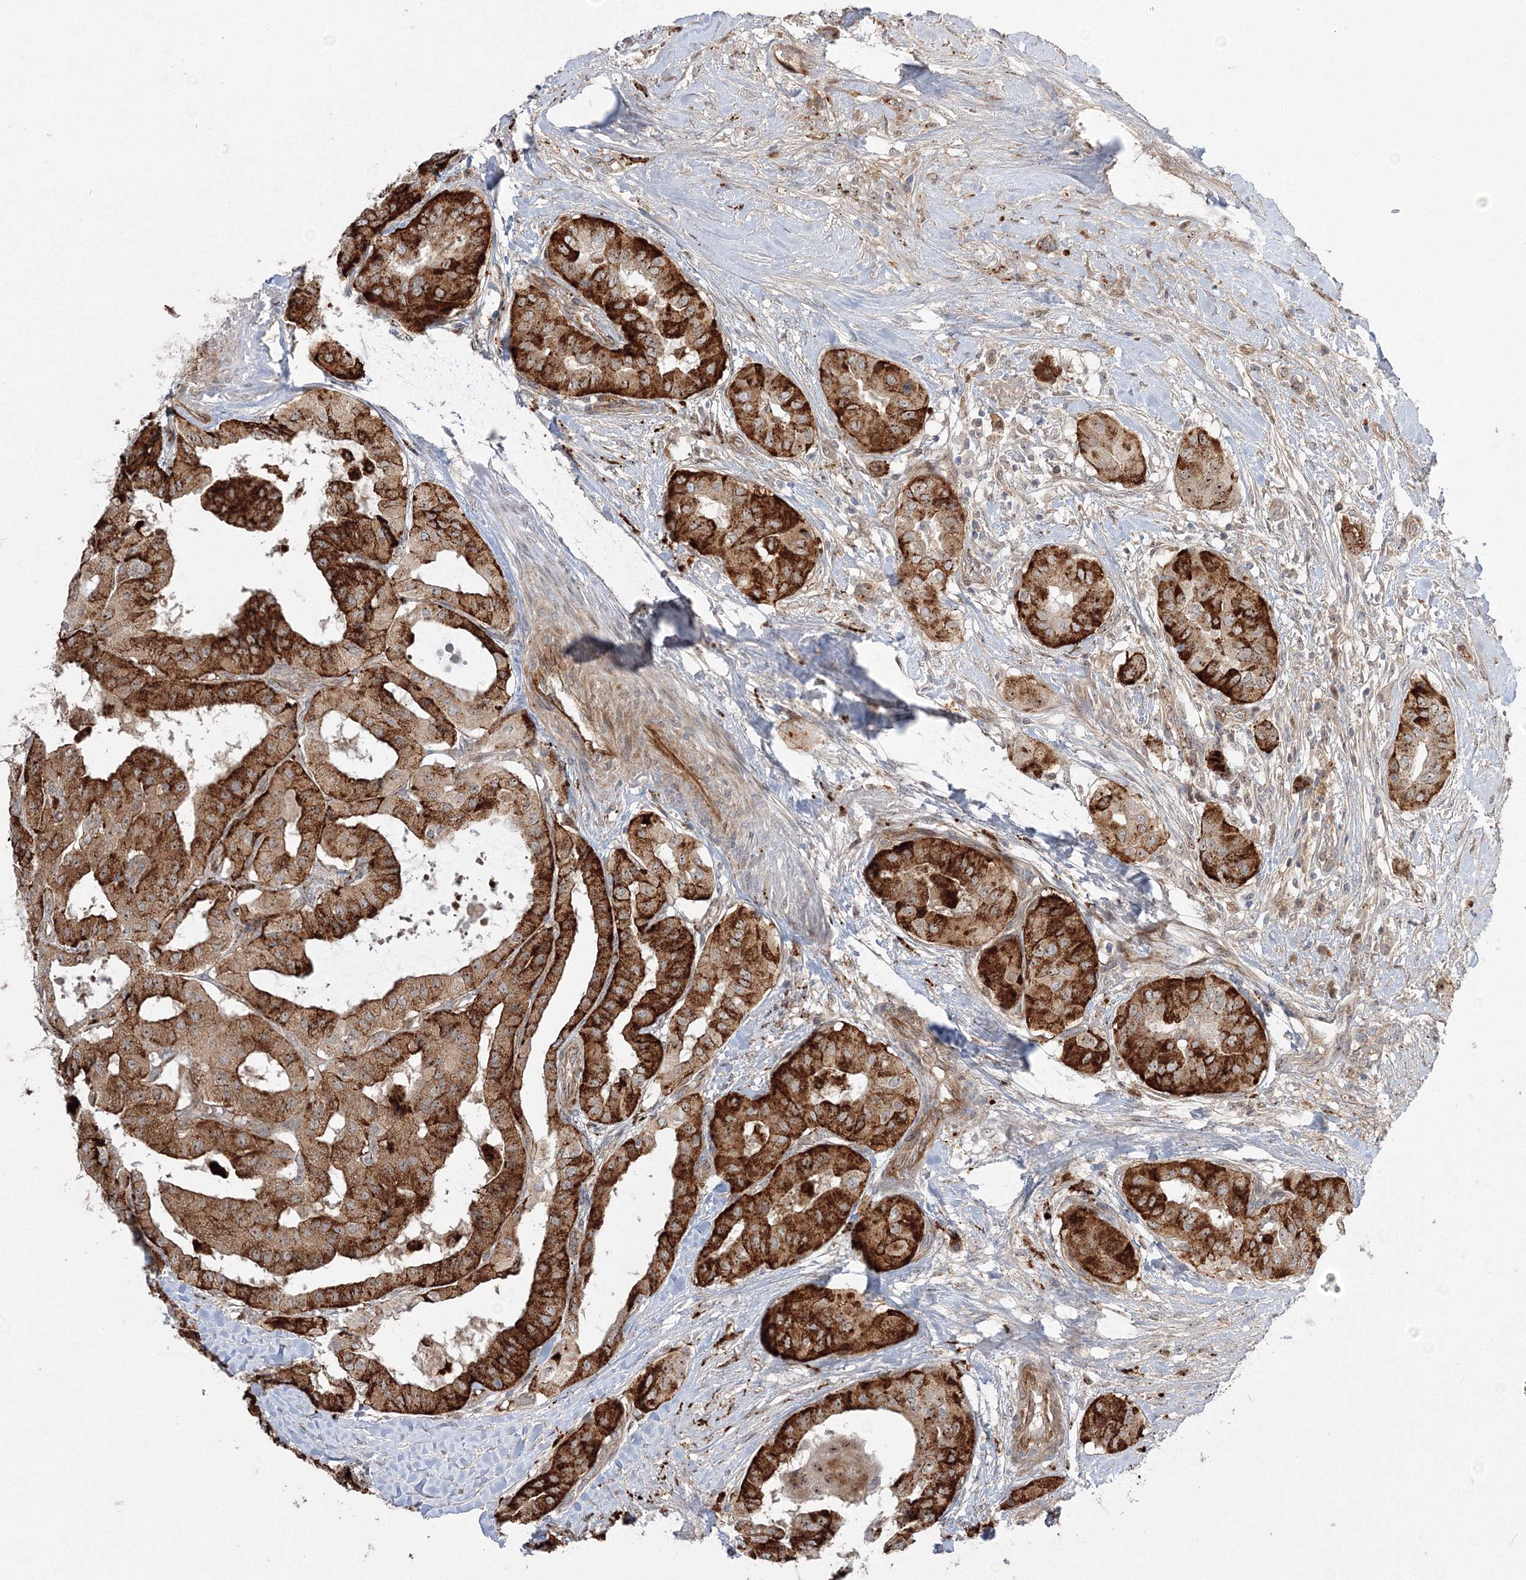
{"staining": {"intensity": "strong", "quantity": ">75%", "location": "cytoplasmic/membranous,nuclear"}, "tissue": "thyroid cancer", "cell_type": "Tumor cells", "image_type": "cancer", "snomed": [{"axis": "morphology", "description": "Papillary adenocarcinoma, NOS"}, {"axis": "topography", "description": "Thyroid gland"}], "caption": "Protein staining of thyroid papillary adenocarcinoma tissue shows strong cytoplasmic/membranous and nuclear expression in about >75% of tumor cells. The staining was performed using DAB to visualize the protein expression in brown, while the nuclei were stained in blue with hematoxylin (Magnification: 20x).", "gene": "NPM3", "patient": {"sex": "female", "age": 59}}